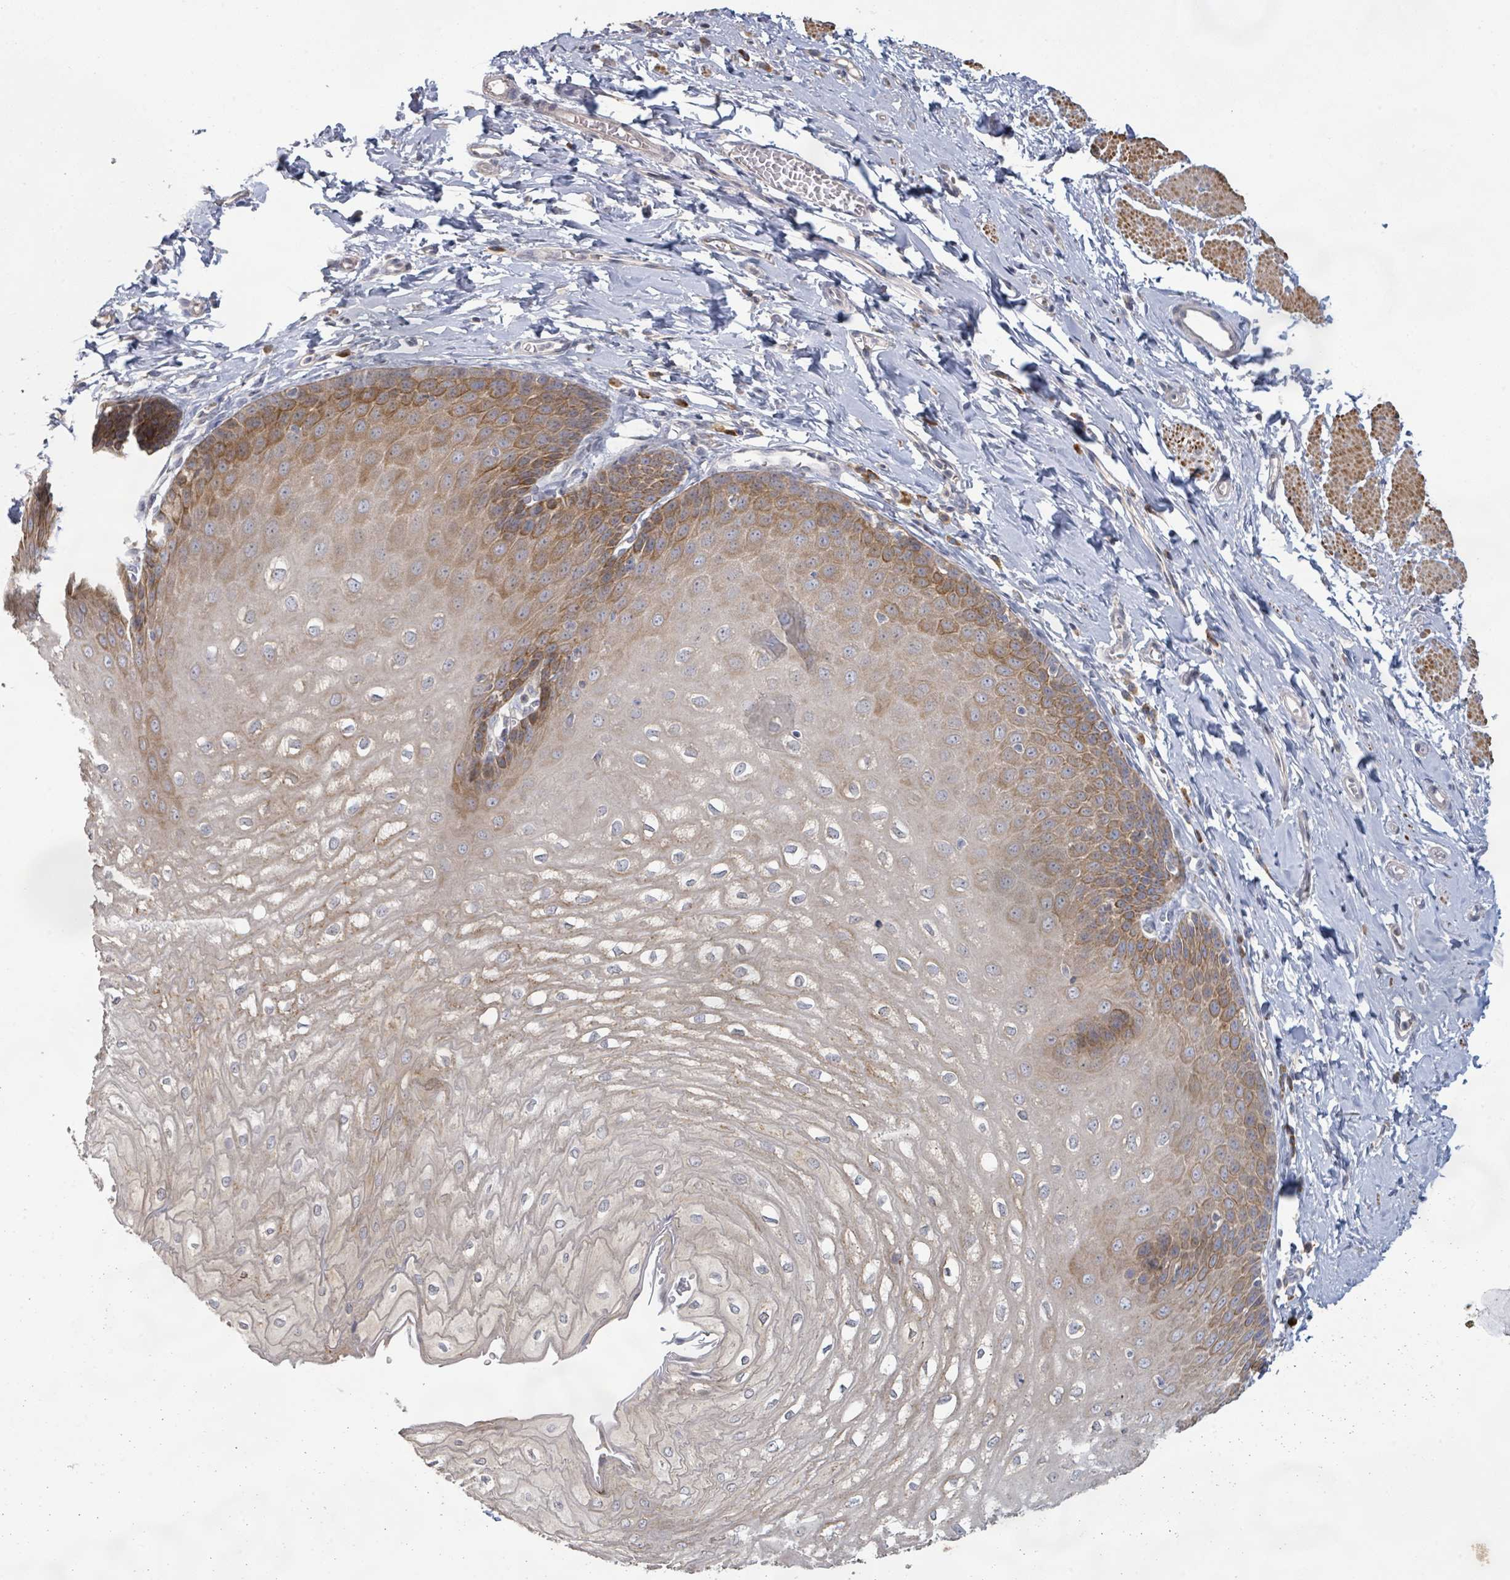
{"staining": {"intensity": "moderate", "quantity": ">75%", "location": "cytoplasmic/membranous"}, "tissue": "esophagus", "cell_type": "Squamous epithelial cells", "image_type": "normal", "snomed": [{"axis": "morphology", "description": "Normal tissue, NOS"}, {"axis": "topography", "description": "Esophagus"}], "caption": "A micrograph showing moderate cytoplasmic/membranous positivity in approximately >75% of squamous epithelial cells in unremarkable esophagus, as visualized by brown immunohistochemical staining.", "gene": "KCNS2", "patient": {"sex": "male", "age": 70}}